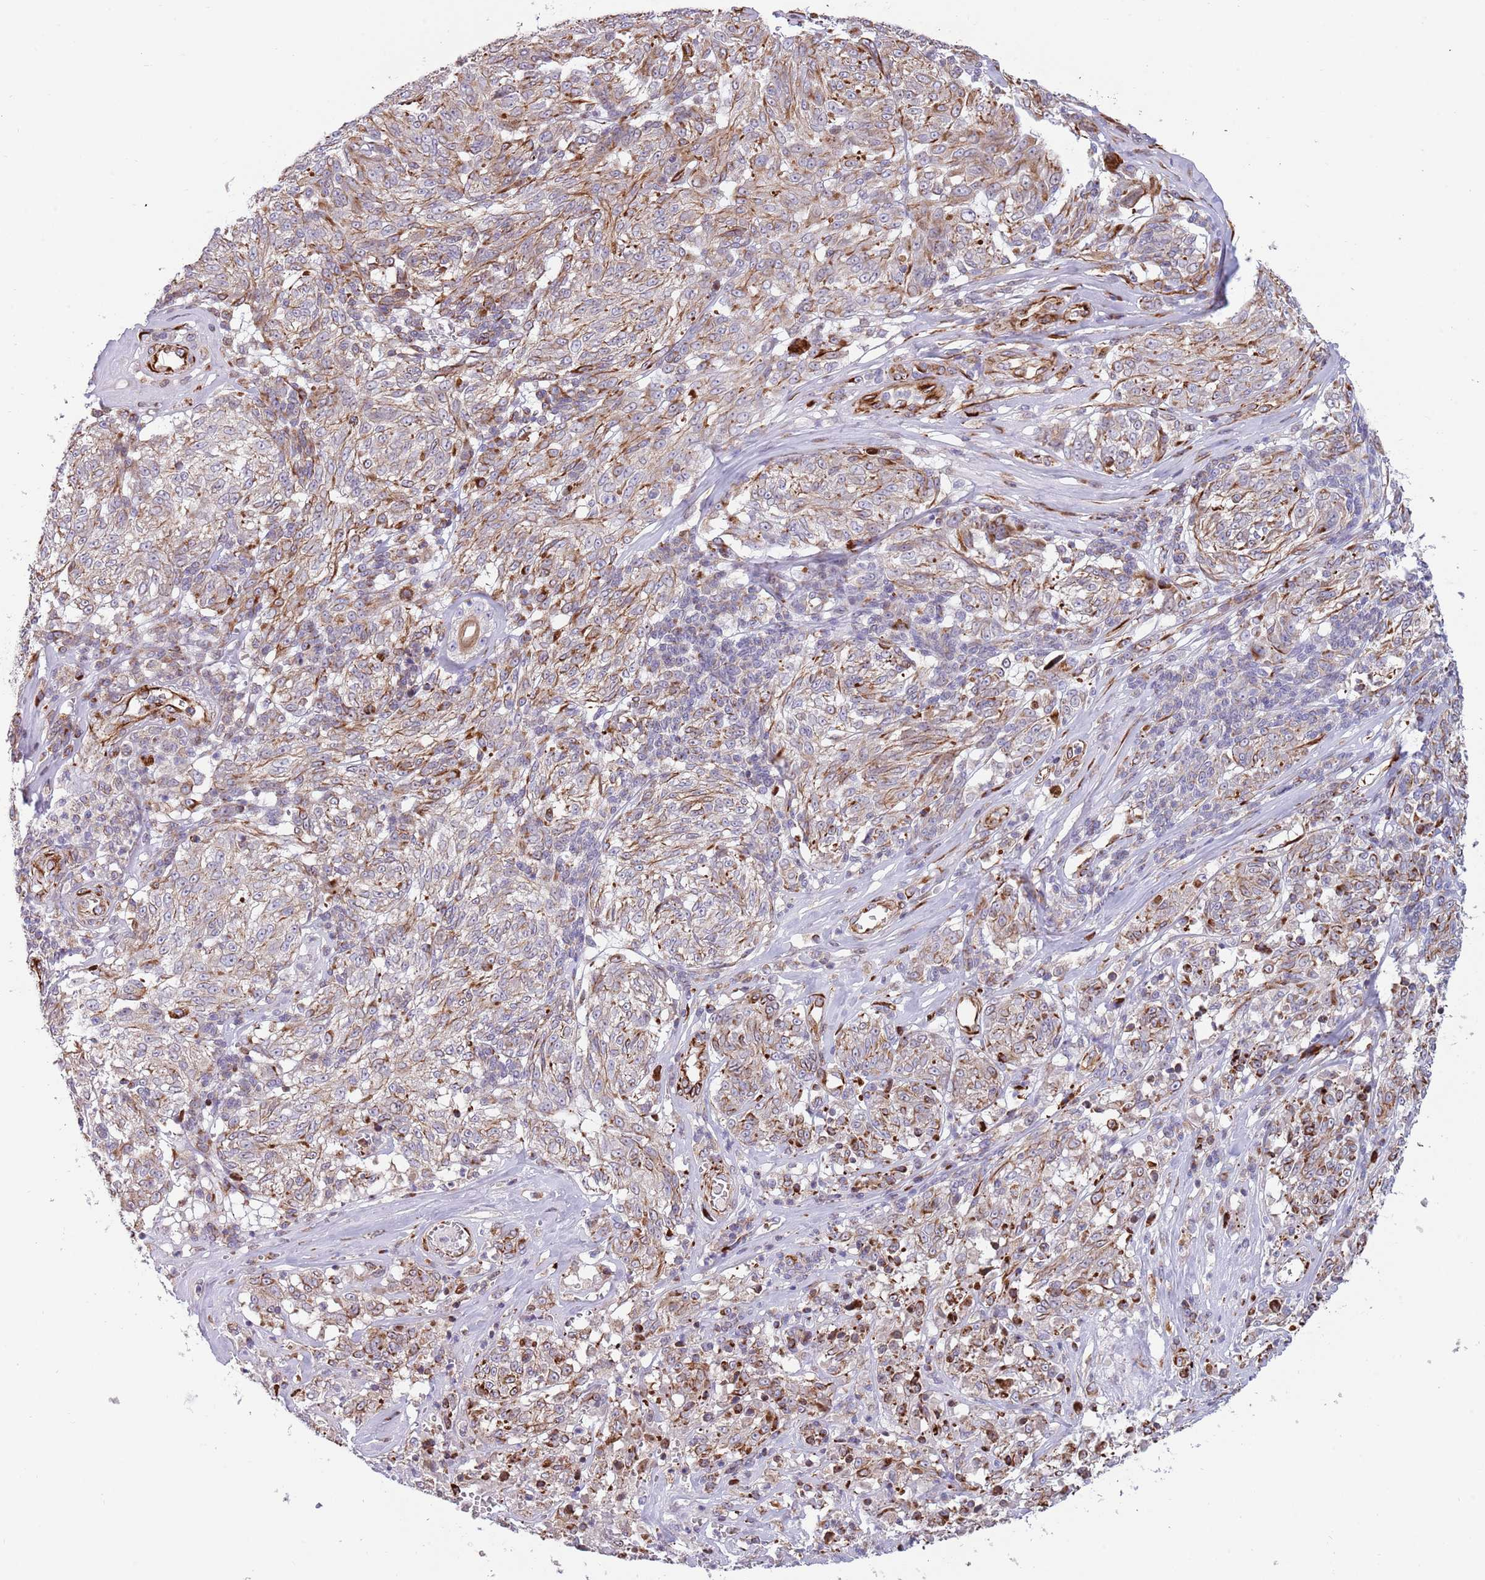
{"staining": {"intensity": "moderate", "quantity": "<25%", "location": "cytoplasmic/membranous"}, "tissue": "melanoma", "cell_type": "Tumor cells", "image_type": "cancer", "snomed": [{"axis": "morphology", "description": "Malignant melanoma, NOS"}, {"axis": "topography", "description": "Skin"}], "caption": "A histopathology image of human melanoma stained for a protein reveals moderate cytoplasmic/membranous brown staining in tumor cells.", "gene": "MOGAT1", "patient": {"sex": "female", "age": 63}}